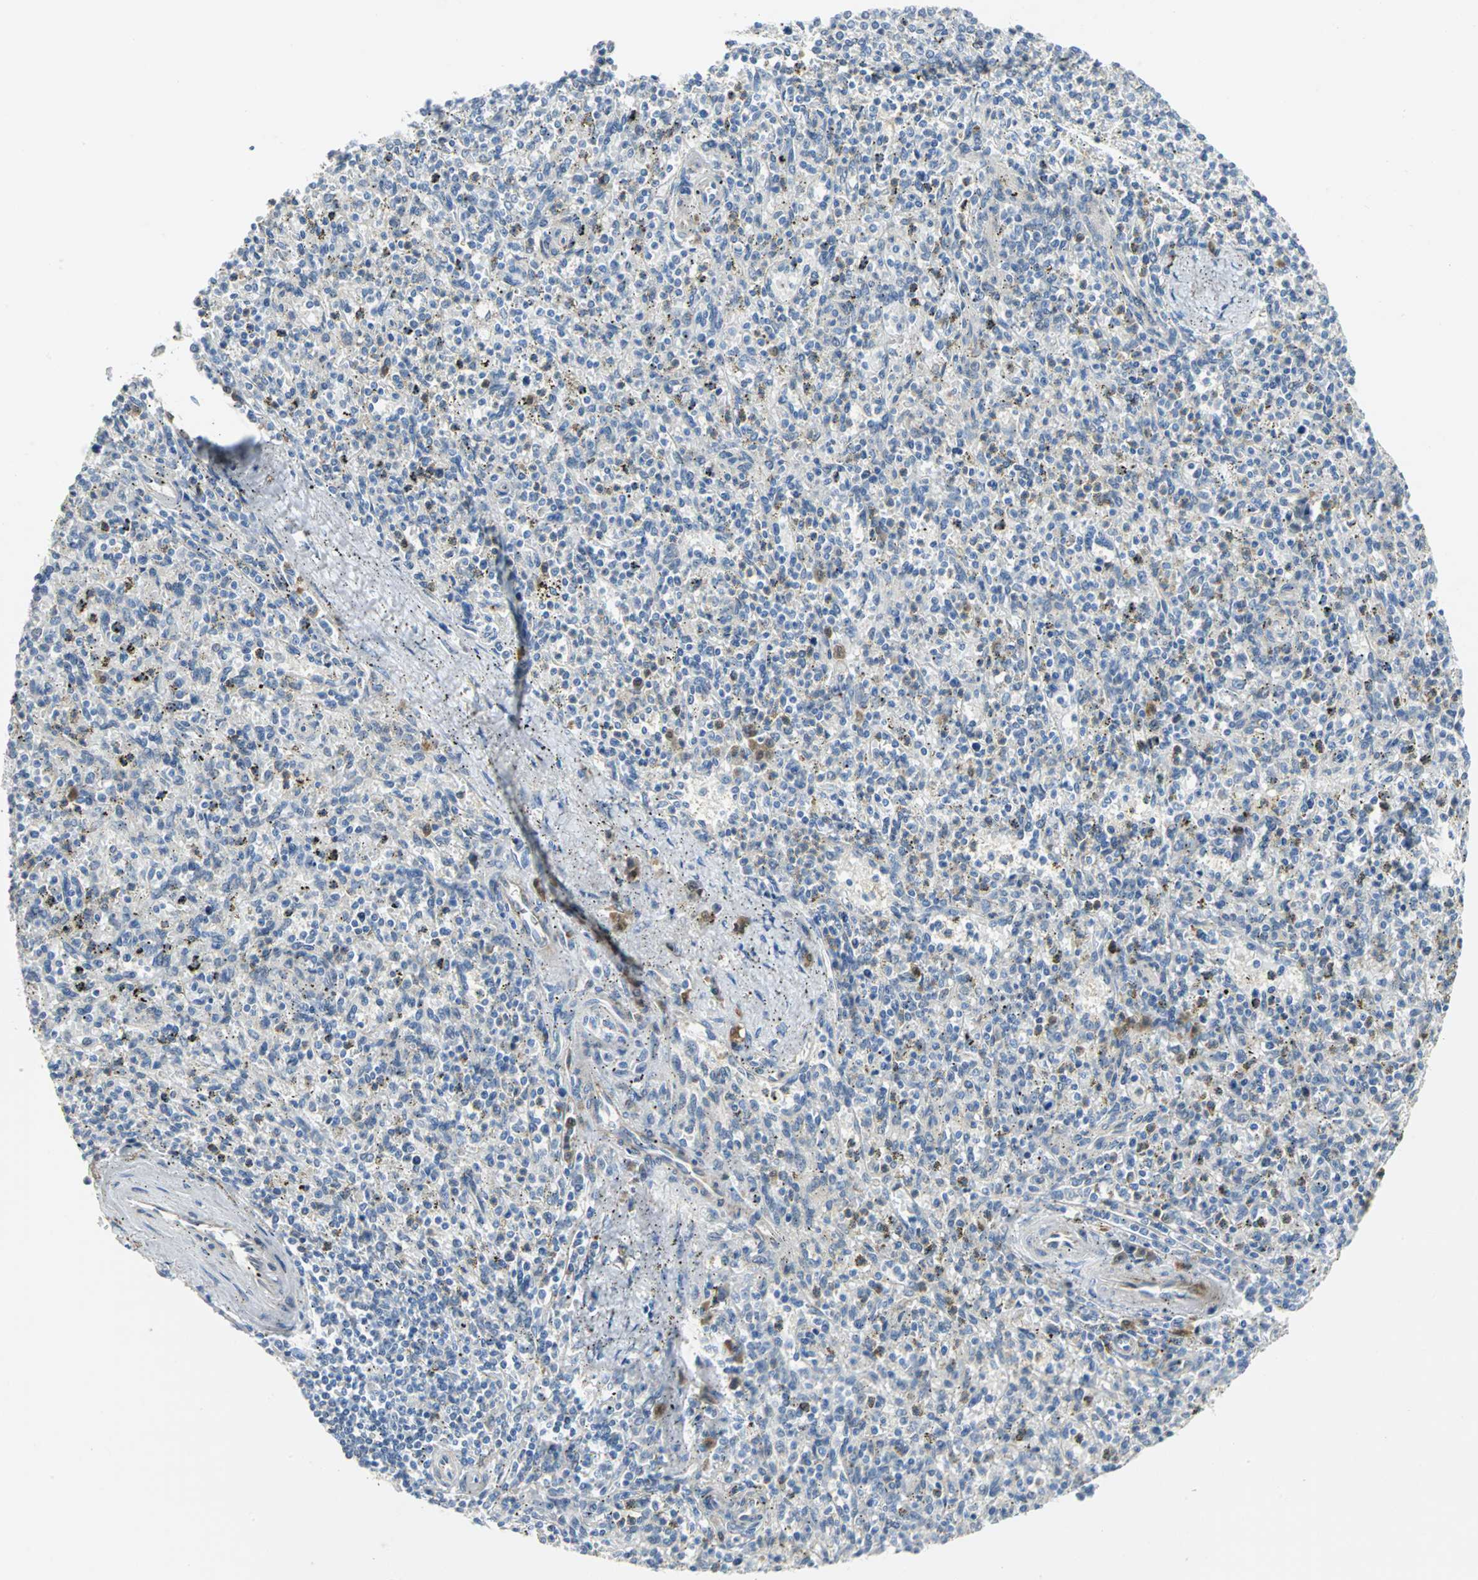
{"staining": {"intensity": "weak", "quantity": "<25%", "location": "cytoplasmic/membranous"}, "tissue": "spleen", "cell_type": "Cells in red pulp", "image_type": "normal", "snomed": [{"axis": "morphology", "description": "Normal tissue, NOS"}, {"axis": "topography", "description": "Spleen"}], "caption": "The immunohistochemistry (IHC) image has no significant positivity in cells in red pulp of spleen. Nuclei are stained in blue.", "gene": "PGM3", "patient": {"sex": "male", "age": 72}}